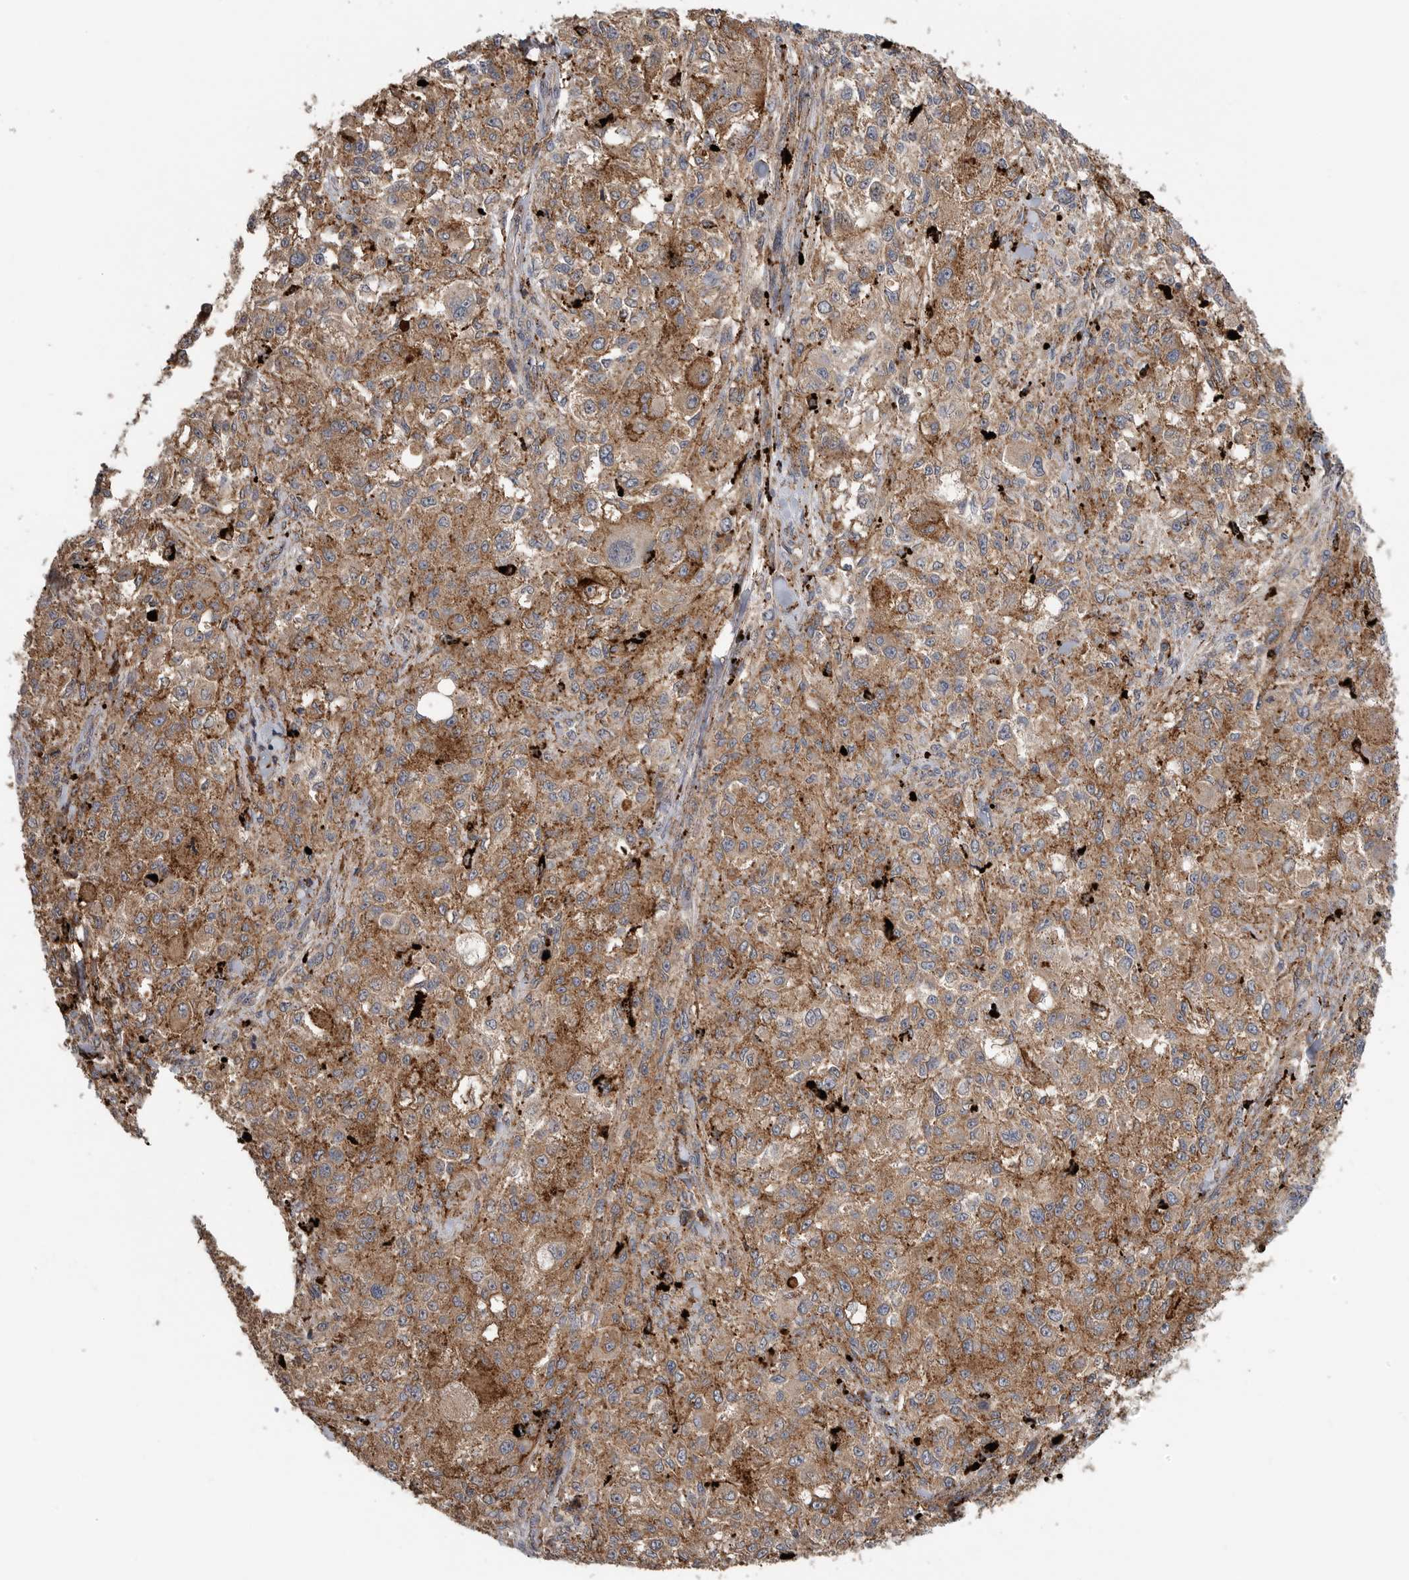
{"staining": {"intensity": "moderate", "quantity": ">75%", "location": "cytoplasmic/membranous"}, "tissue": "melanoma", "cell_type": "Tumor cells", "image_type": "cancer", "snomed": [{"axis": "morphology", "description": "Necrosis, NOS"}, {"axis": "morphology", "description": "Malignant melanoma, NOS"}, {"axis": "topography", "description": "Skin"}], "caption": "A histopathology image showing moderate cytoplasmic/membranous expression in approximately >75% of tumor cells in melanoma, as visualized by brown immunohistochemical staining.", "gene": "GALNS", "patient": {"sex": "female", "age": 87}}